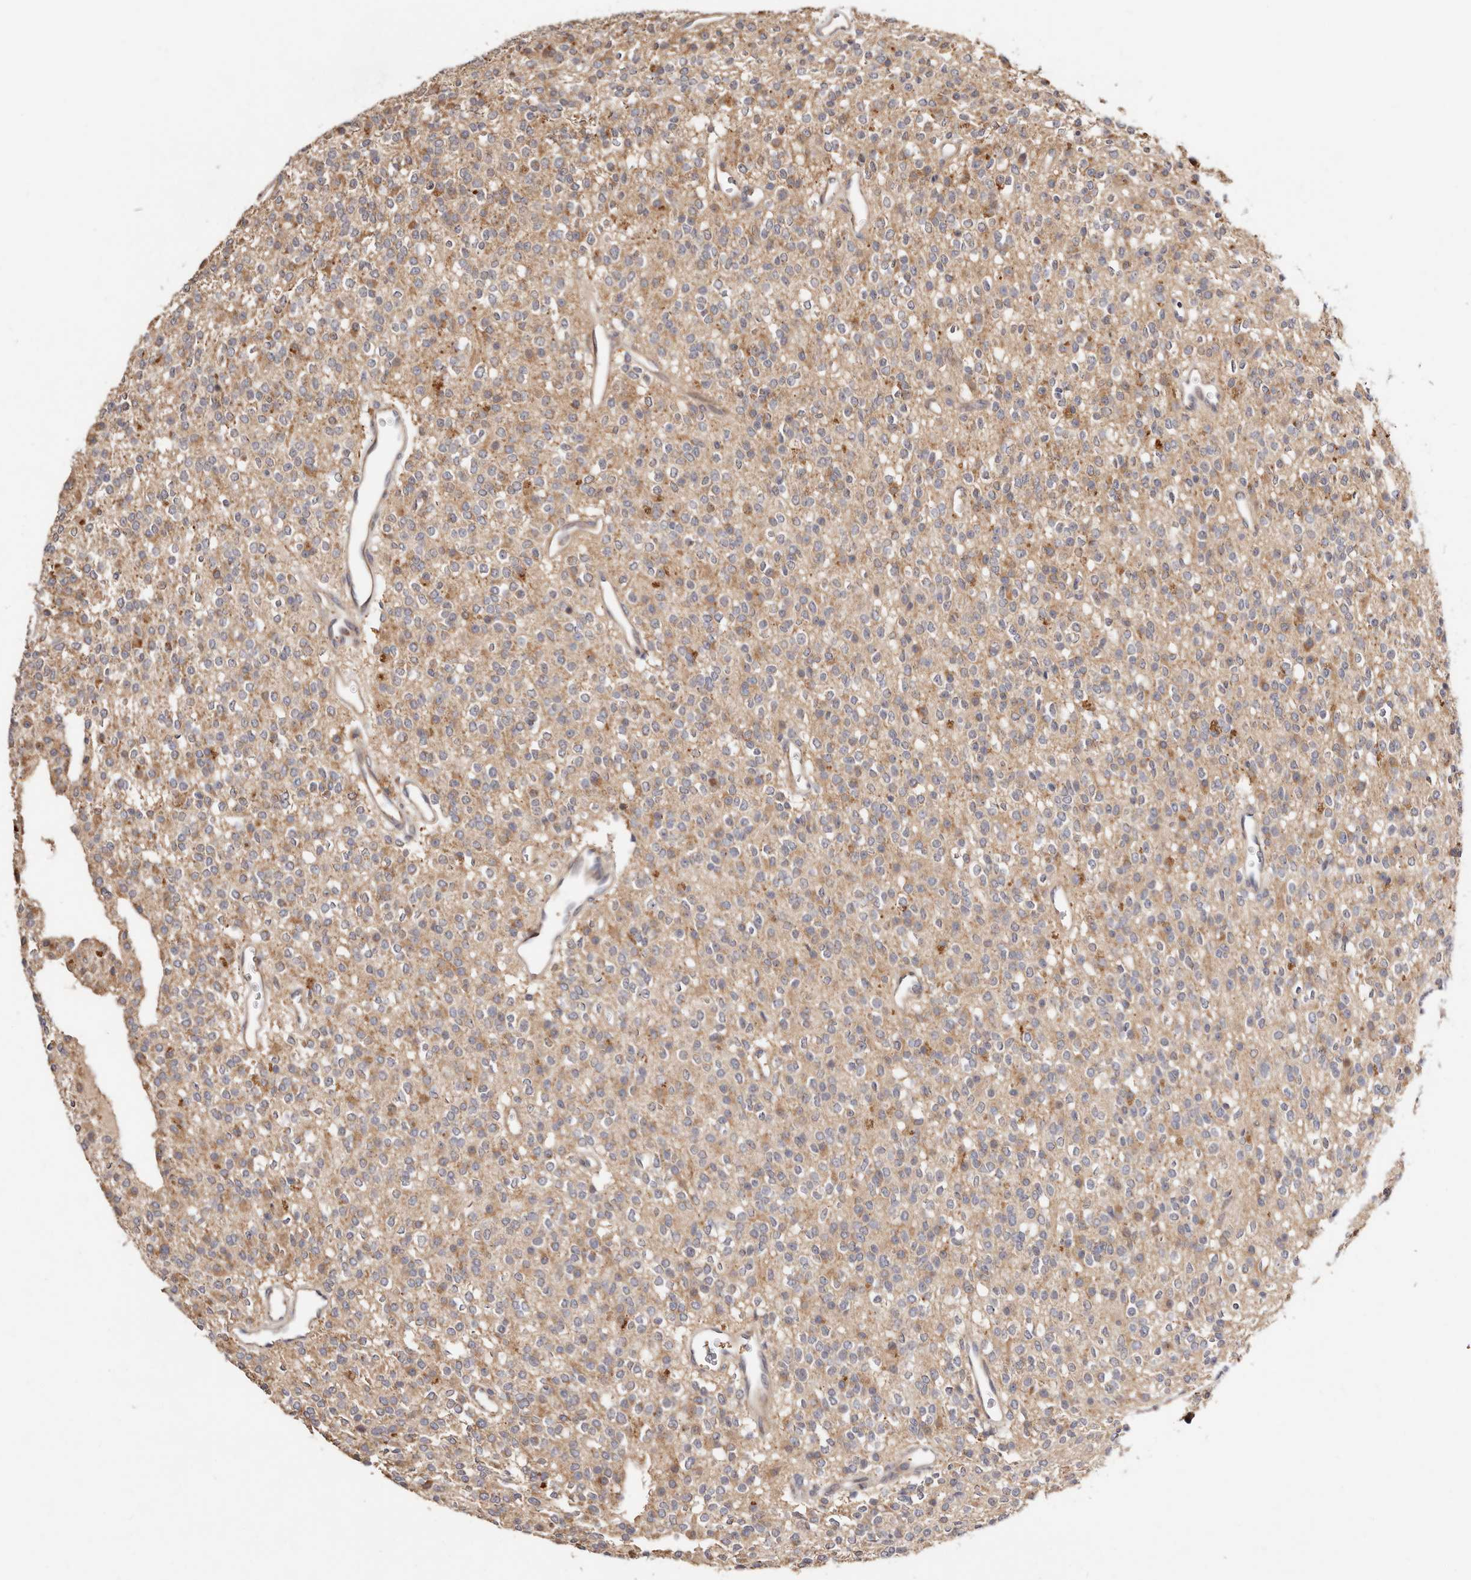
{"staining": {"intensity": "weak", "quantity": "25%-75%", "location": "cytoplasmic/membranous"}, "tissue": "glioma", "cell_type": "Tumor cells", "image_type": "cancer", "snomed": [{"axis": "morphology", "description": "Glioma, malignant, High grade"}, {"axis": "topography", "description": "Brain"}], "caption": "Immunohistochemistry (IHC) photomicrograph of neoplastic tissue: human high-grade glioma (malignant) stained using immunohistochemistry (IHC) shows low levels of weak protein expression localized specifically in the cytoplasmic/membranous of tumor cells, appearing as a cytoplasmic/membranous brown color.", "gene": "USP33", "patient": {"sex": "male", "age": 34}}